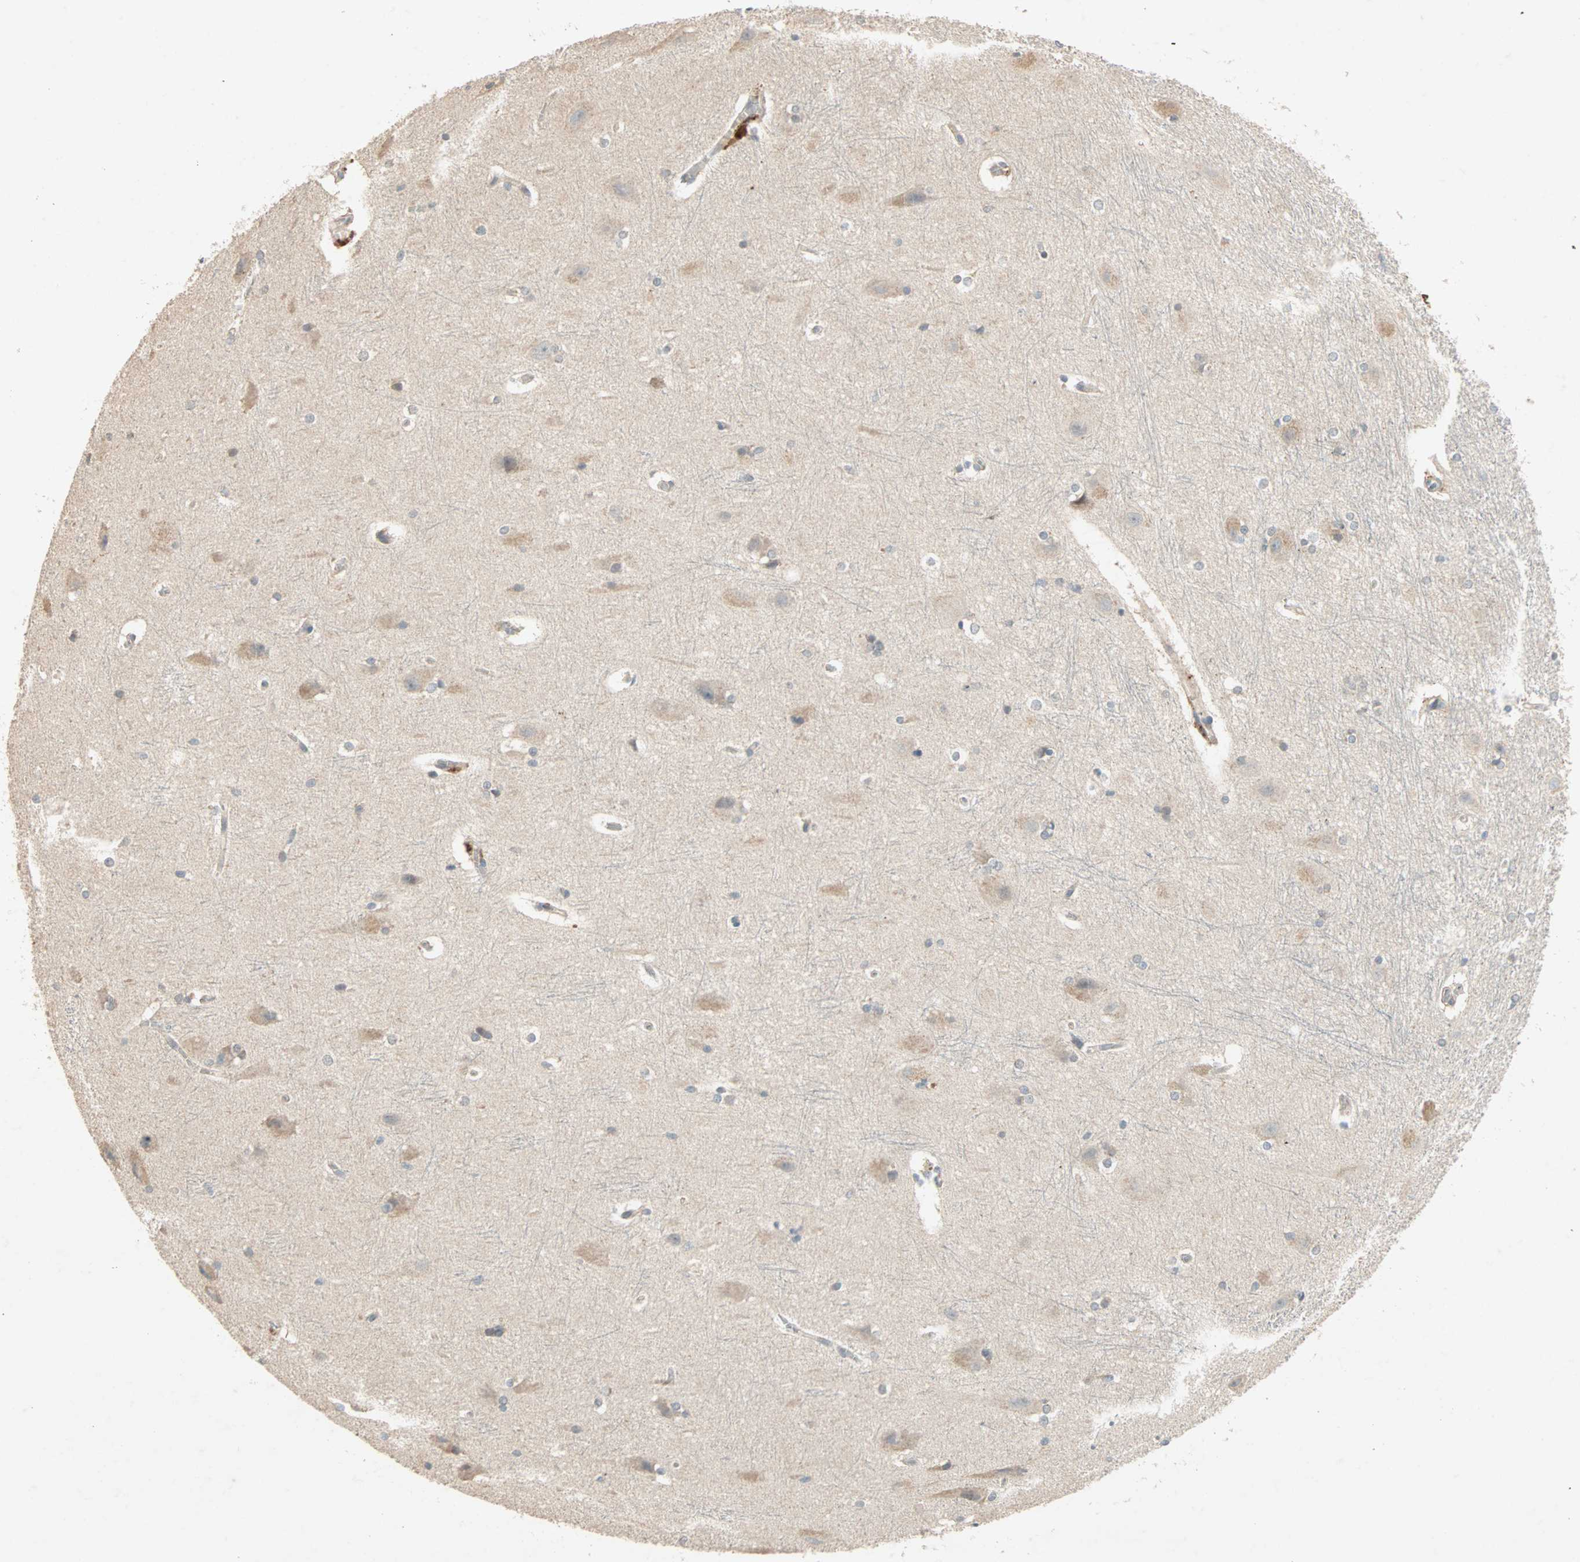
{"staining": {"intensity": "moderate", "quantity": "25%-75%", "location": "cytoplasmic/membranous"}, "tissue": "hippocampus", "cell_type": "Glial cells", "image_type": "normal", "snomed": [{"axis": "morphology", "description": "Normal tissue, NOS"}, {"axis": "topography", "description": "Hippocampus"}], "caption": "Human hippocampus stained with a brown dye displays moderate cytoplasmic/membranous positive expression in about 25%-75% of glial cells.", "gene": "TTF2", "patient": {"sex": "female", "age": 19}}